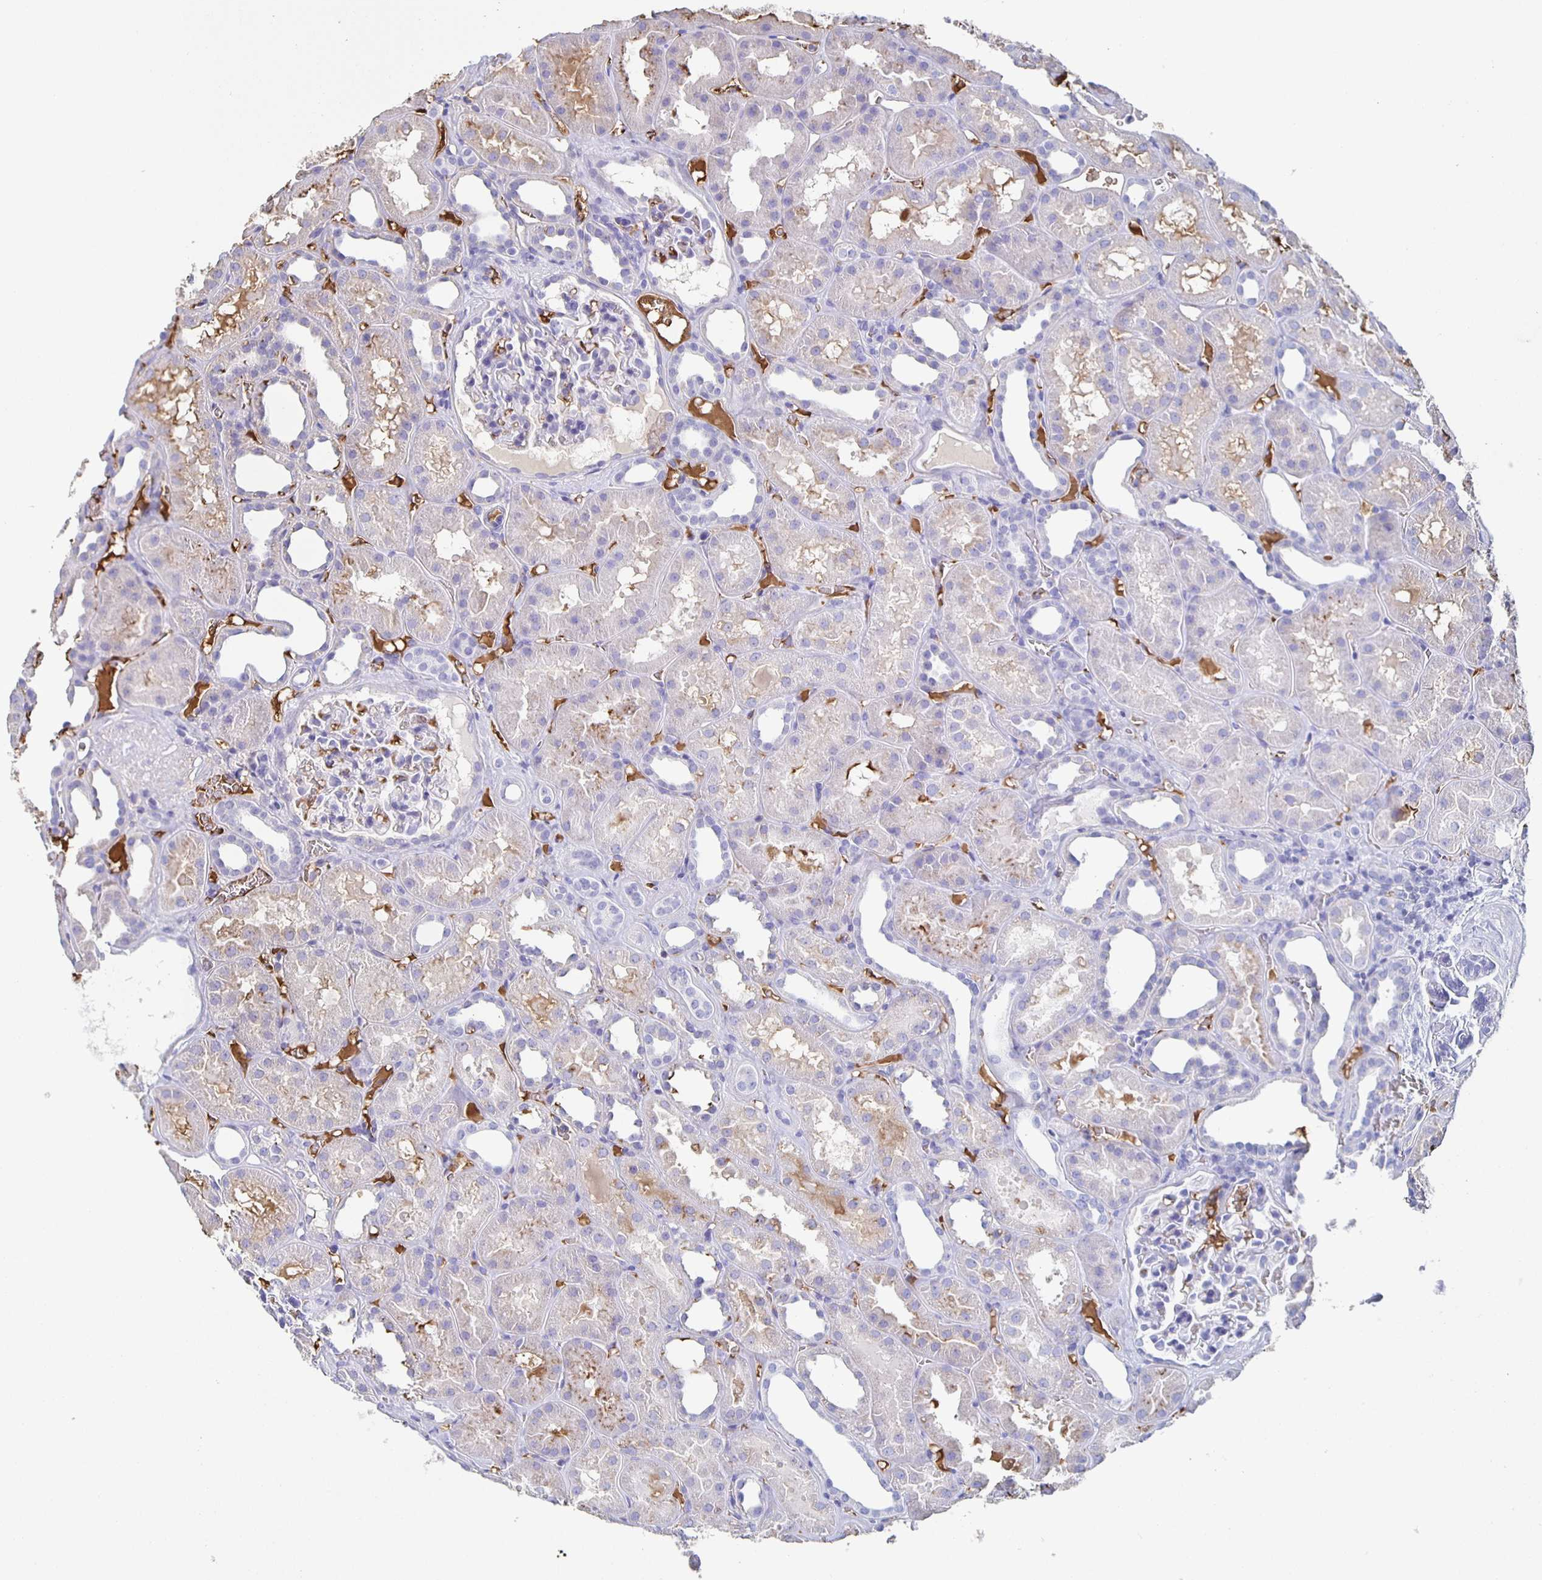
{"staining": {"intensity": "moderate", "quantity": "<25%", "location": "cytoplasmic/membranous"}, "tissue": "kidney", "cell_type": "Cells in glomeruli", "image_type": "normal", "snomed": [{"axis": "morphology", "description": "Normal tissue, NOS"}, {"axis": "topography", "description": "Kidney"}], "caption": "Protein staining displays moderate cytoplasmic/membranous staining in about <25% of cells in glomeruli in normal kidney.", "gene": "FGA", "patient": {"sex": "female", "age": 41}}